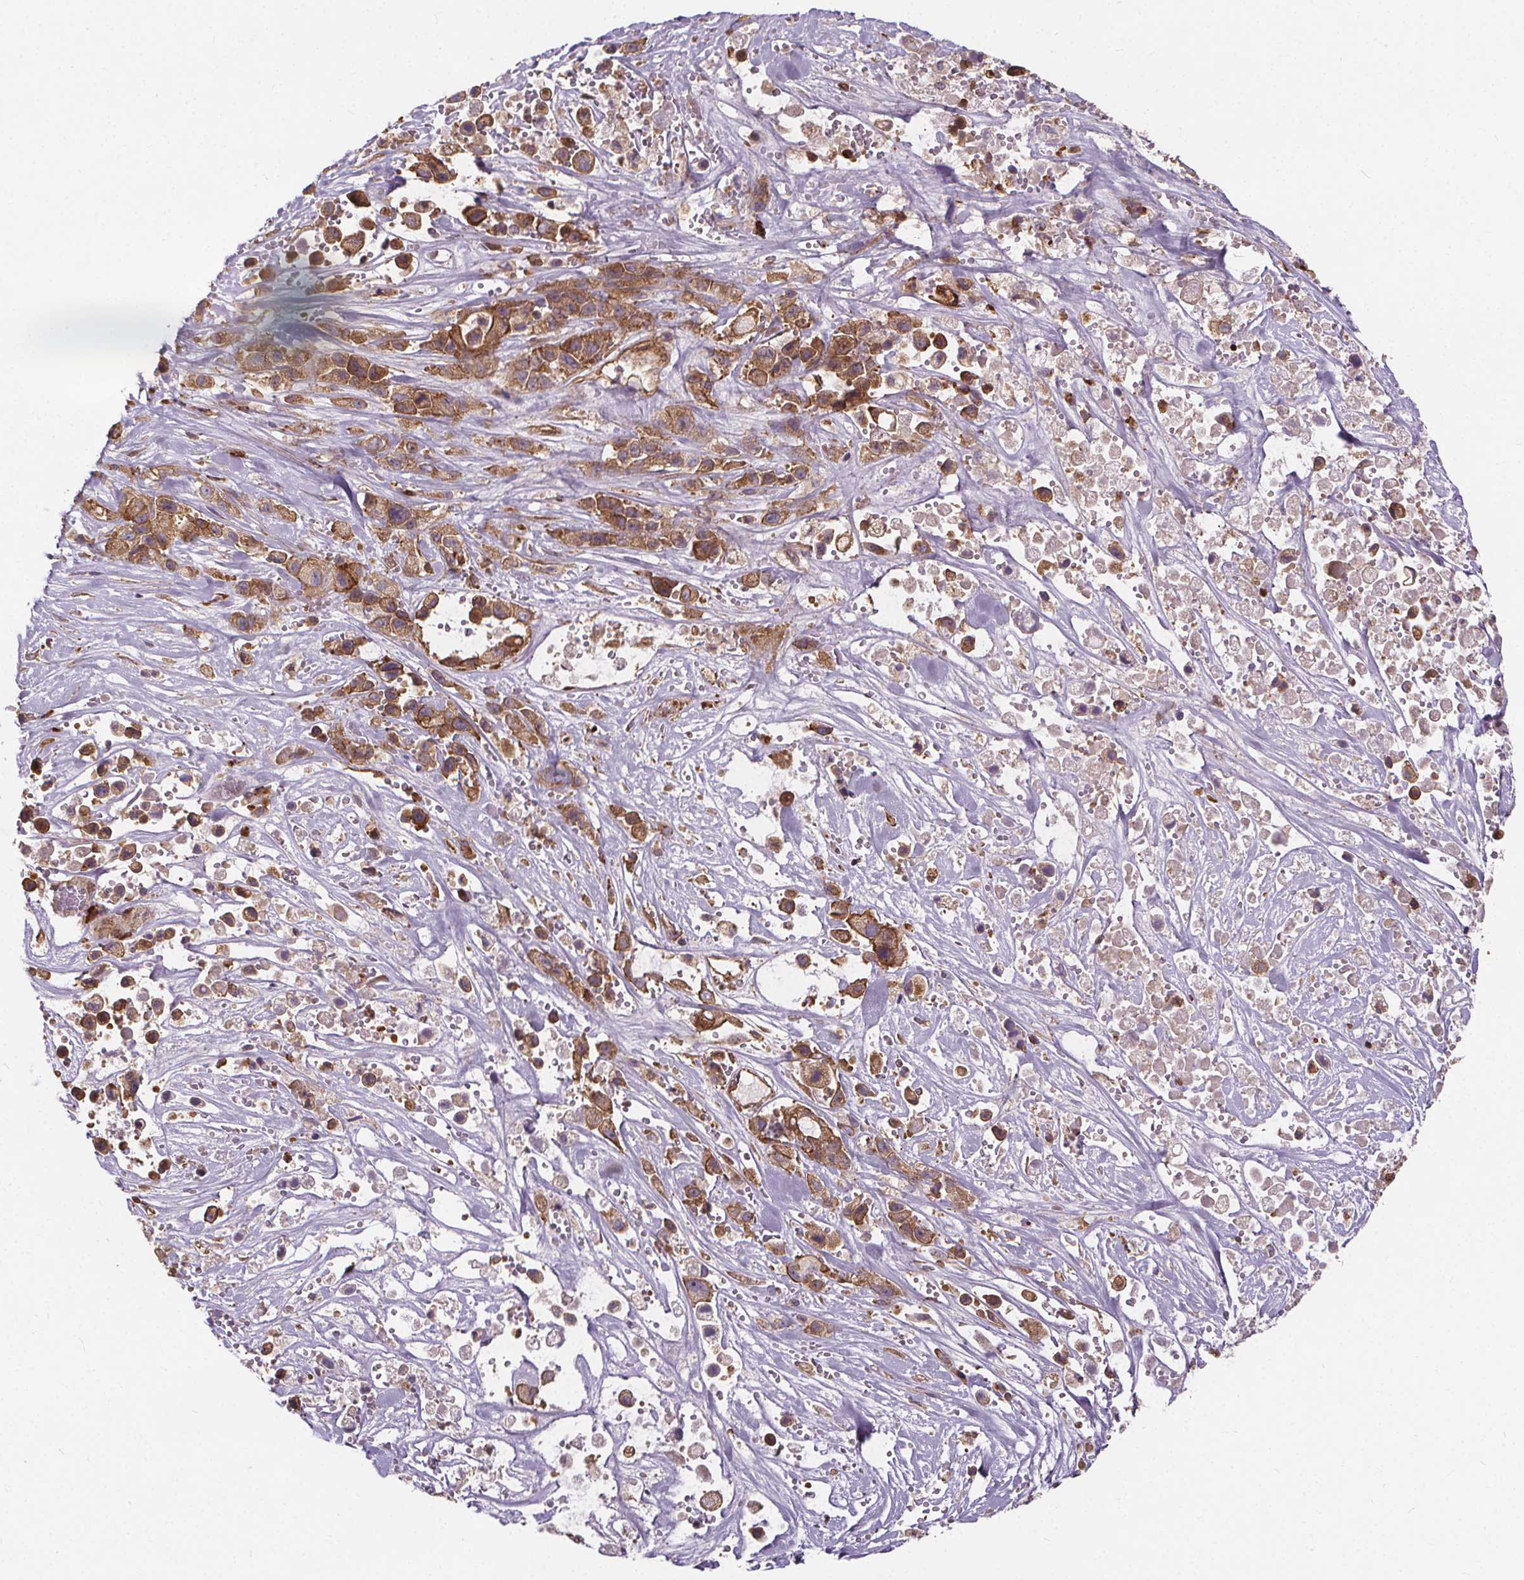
{"staining": {"intensity": "moderate", "quantity": ">75%", "location": "cytoplasmic/membranous"}, "tissue": "pancreatic cancer", "cell_type": "Tumor cells", "image_type": "cancer", "snomed": [{"axis": "morphology", "description": "Adenocarcinoma, NOS"}, {"axis": "topography", "description": "Pancreas"}], "caption": "Immunohistochemistry photomicrograph of neoplastic tissue: pancreatic cancer (adenocarcinoma) stained using IHC displays medium levels of moderate protein expression localized specifically in the cytoplasmic/membranous of tumor cells, appearing as a cytoplasmic/membranous brown color.", "gene": "CLINT1", "patient": {"sex": "male", "age": 44}}